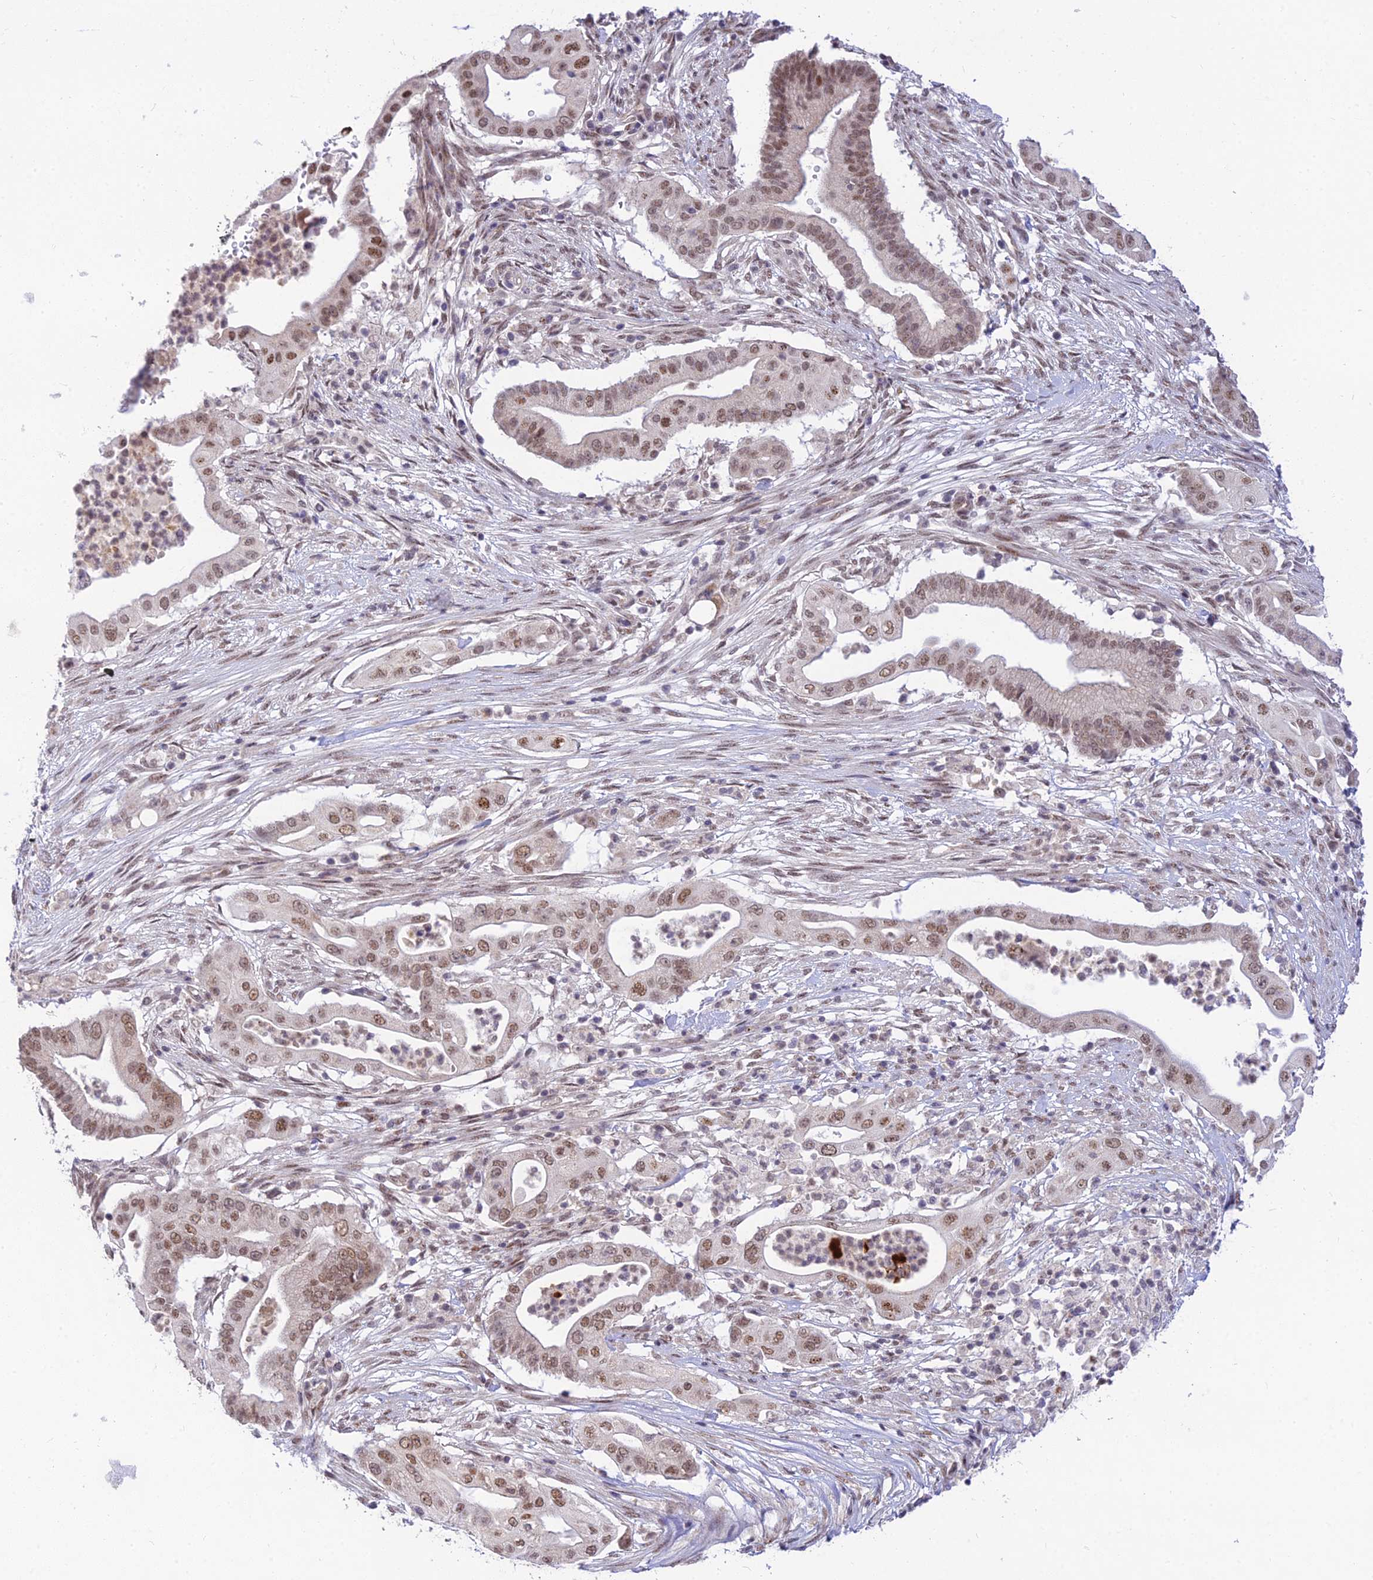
{"staining": {"intensity": "moderate", "quantity": ">75%", "location": "nuclear"}, "tissue": "pancreatic cancer", "cell_type": "Tumor cells", "image_type": "cancer", "snomed": [{"axis": "morphology", "description": "Adenocarcinoma, NOS"}, {"axis": "topography", "description": "Pancreas"}], "caption": "The photomicrograph demonstrates immunohistochemical staining of pancreatic cancer (adenocarcinoma). There is moderate nuclear expression is present in about >75% of tumor cells. (Stains: DAB (3,3'-diaminobenzidine) in brown, nuclei in blue, Microscopy: brightfield microscopy at high magnification).", "gene": "MICOS13", "patient": {"sex": "male", "age": 68}}